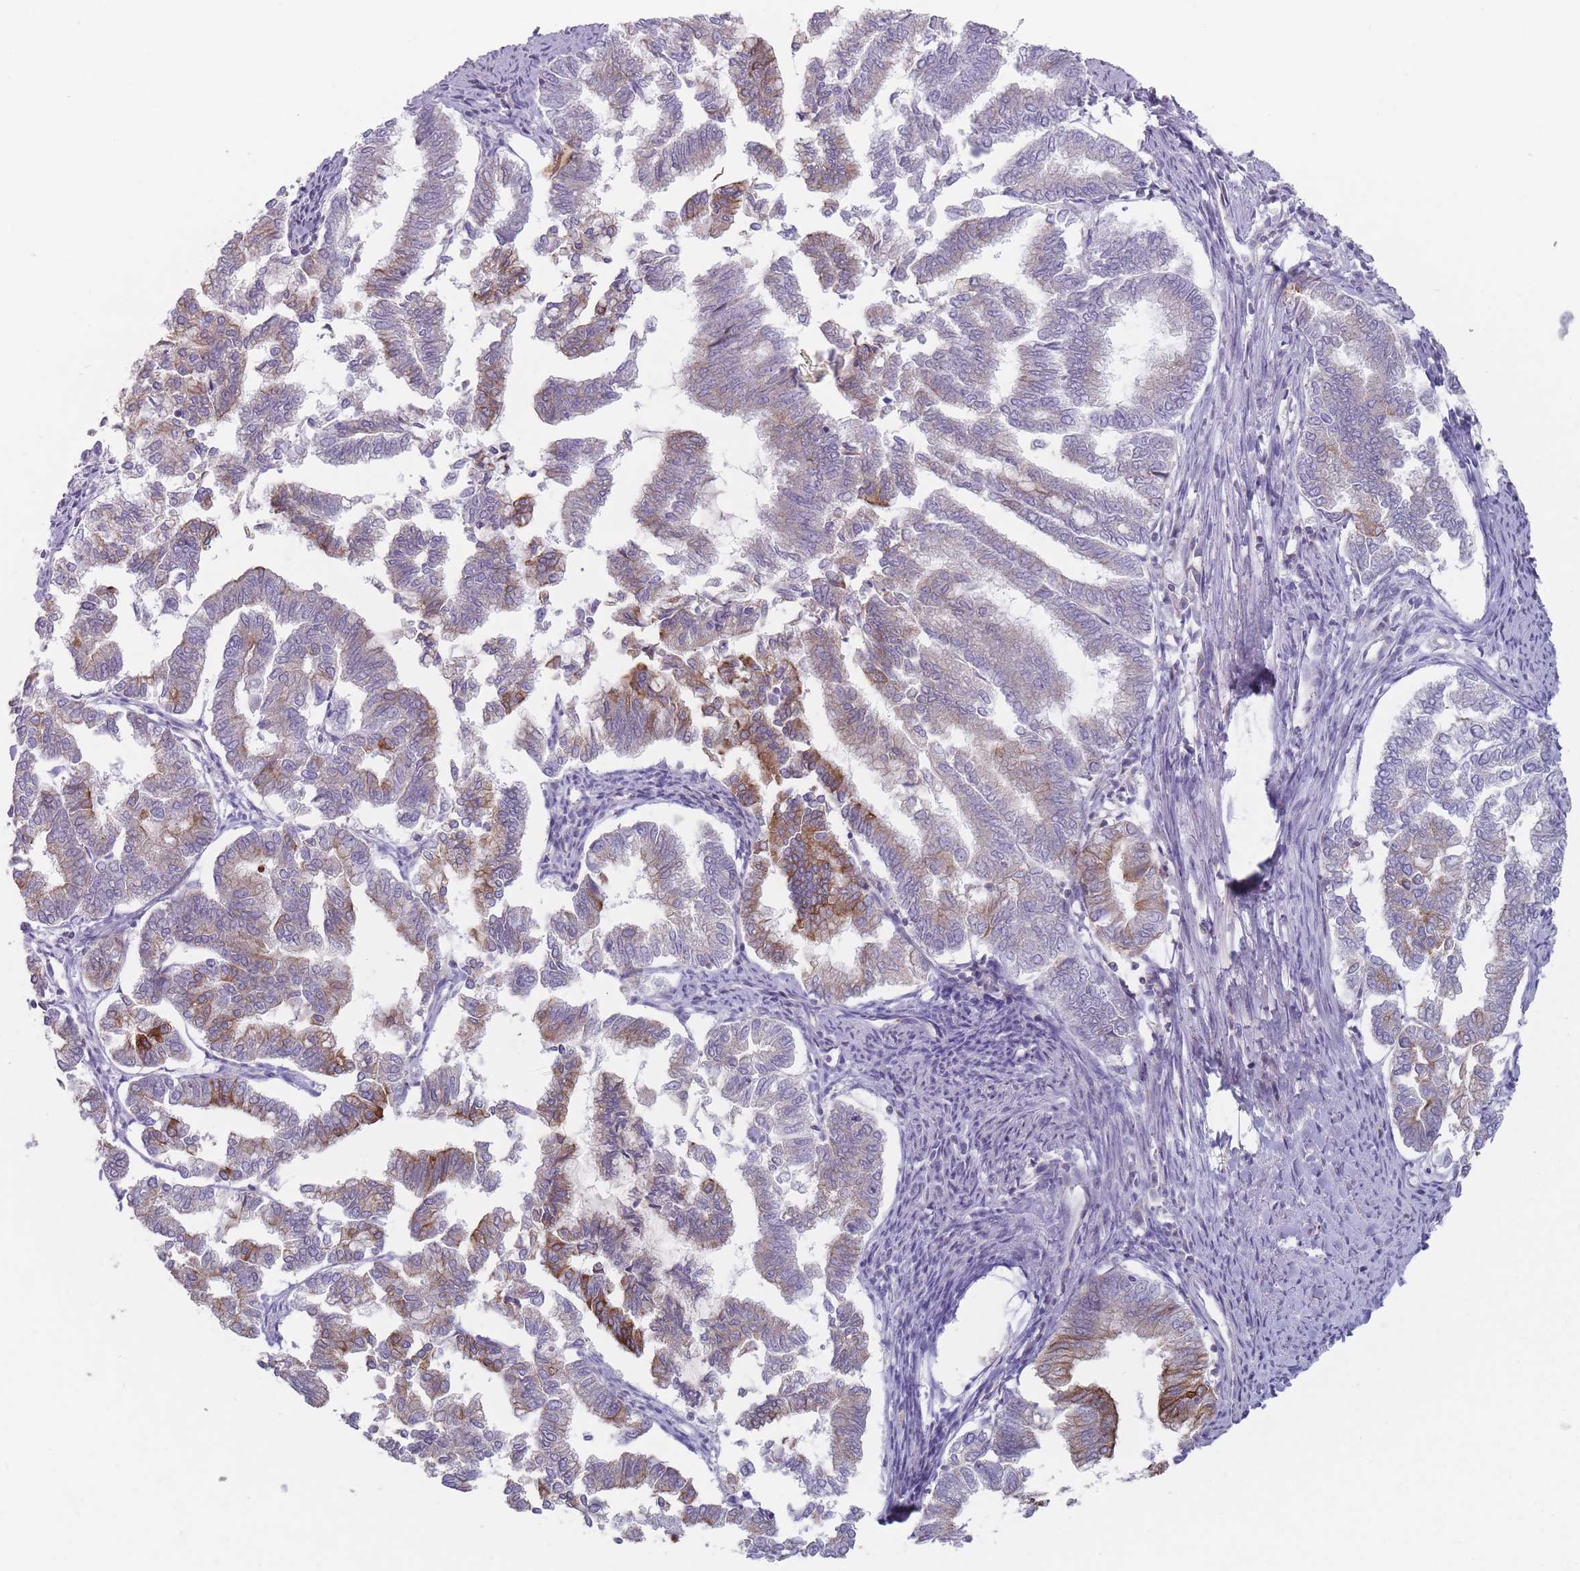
{"staining": {"intensity": "moderate", "quantity": "<25%", "location": "cytoplasmic/membranous"}, "tissue": "endometrial cancer", "cell_type": "Tumor cells", "image_type": "cancer", "snomed": [{"axis": "morphology", "description": "Adenocarcinoma, NOS"}, {"axis": "topography", "description": "Endometrium"}], "caption": "Endometrial adenocarcinoma stained for a protein (brown) displays moderate cytoplasmic/membranous positive staining in about <25% of tumor cells.", "gene": "HSBP1L1", "patient": {"sex": "female", "age": 79}}